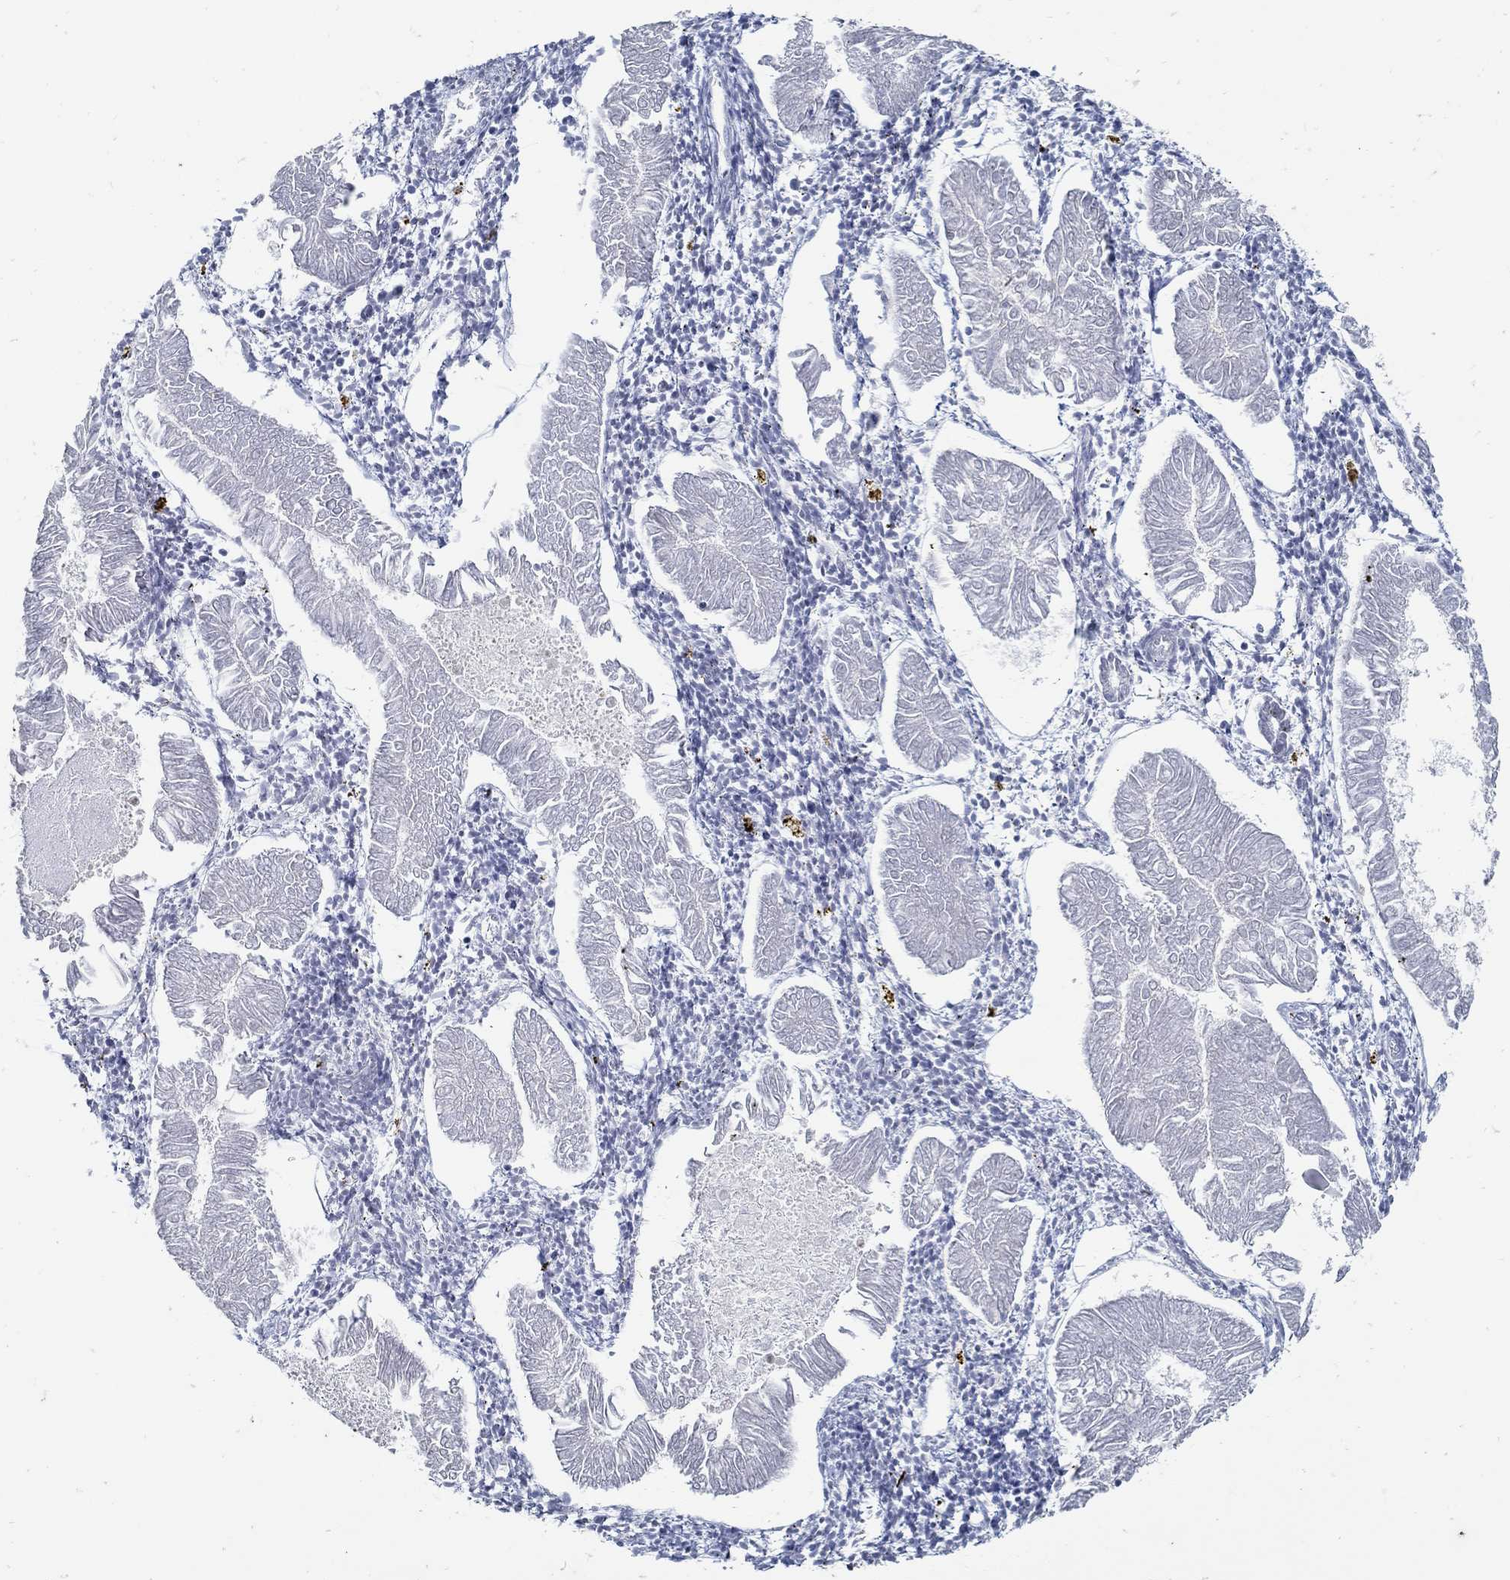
{"staining": {"intensity": "negative", "quantity": "none", "location": "none"}, "tissue": "endometrial cancer", "cell_type": "Tumor cells", "image_type": "cancer", "snomed": [{"axis": "morphology", "description": "Adenocarcinoma, NOS"}, {"axis": "topography", "description": "Endometrium"}], "caption": "An immunohistochemistry micrograph of endometrial cancer (adenocarcinoma) is shown. There is no staining in tumor cells of endometrial cancer (adenocarcinoma).", "gene": "USP29", "patient": {"sex": "female", "age": 53}}